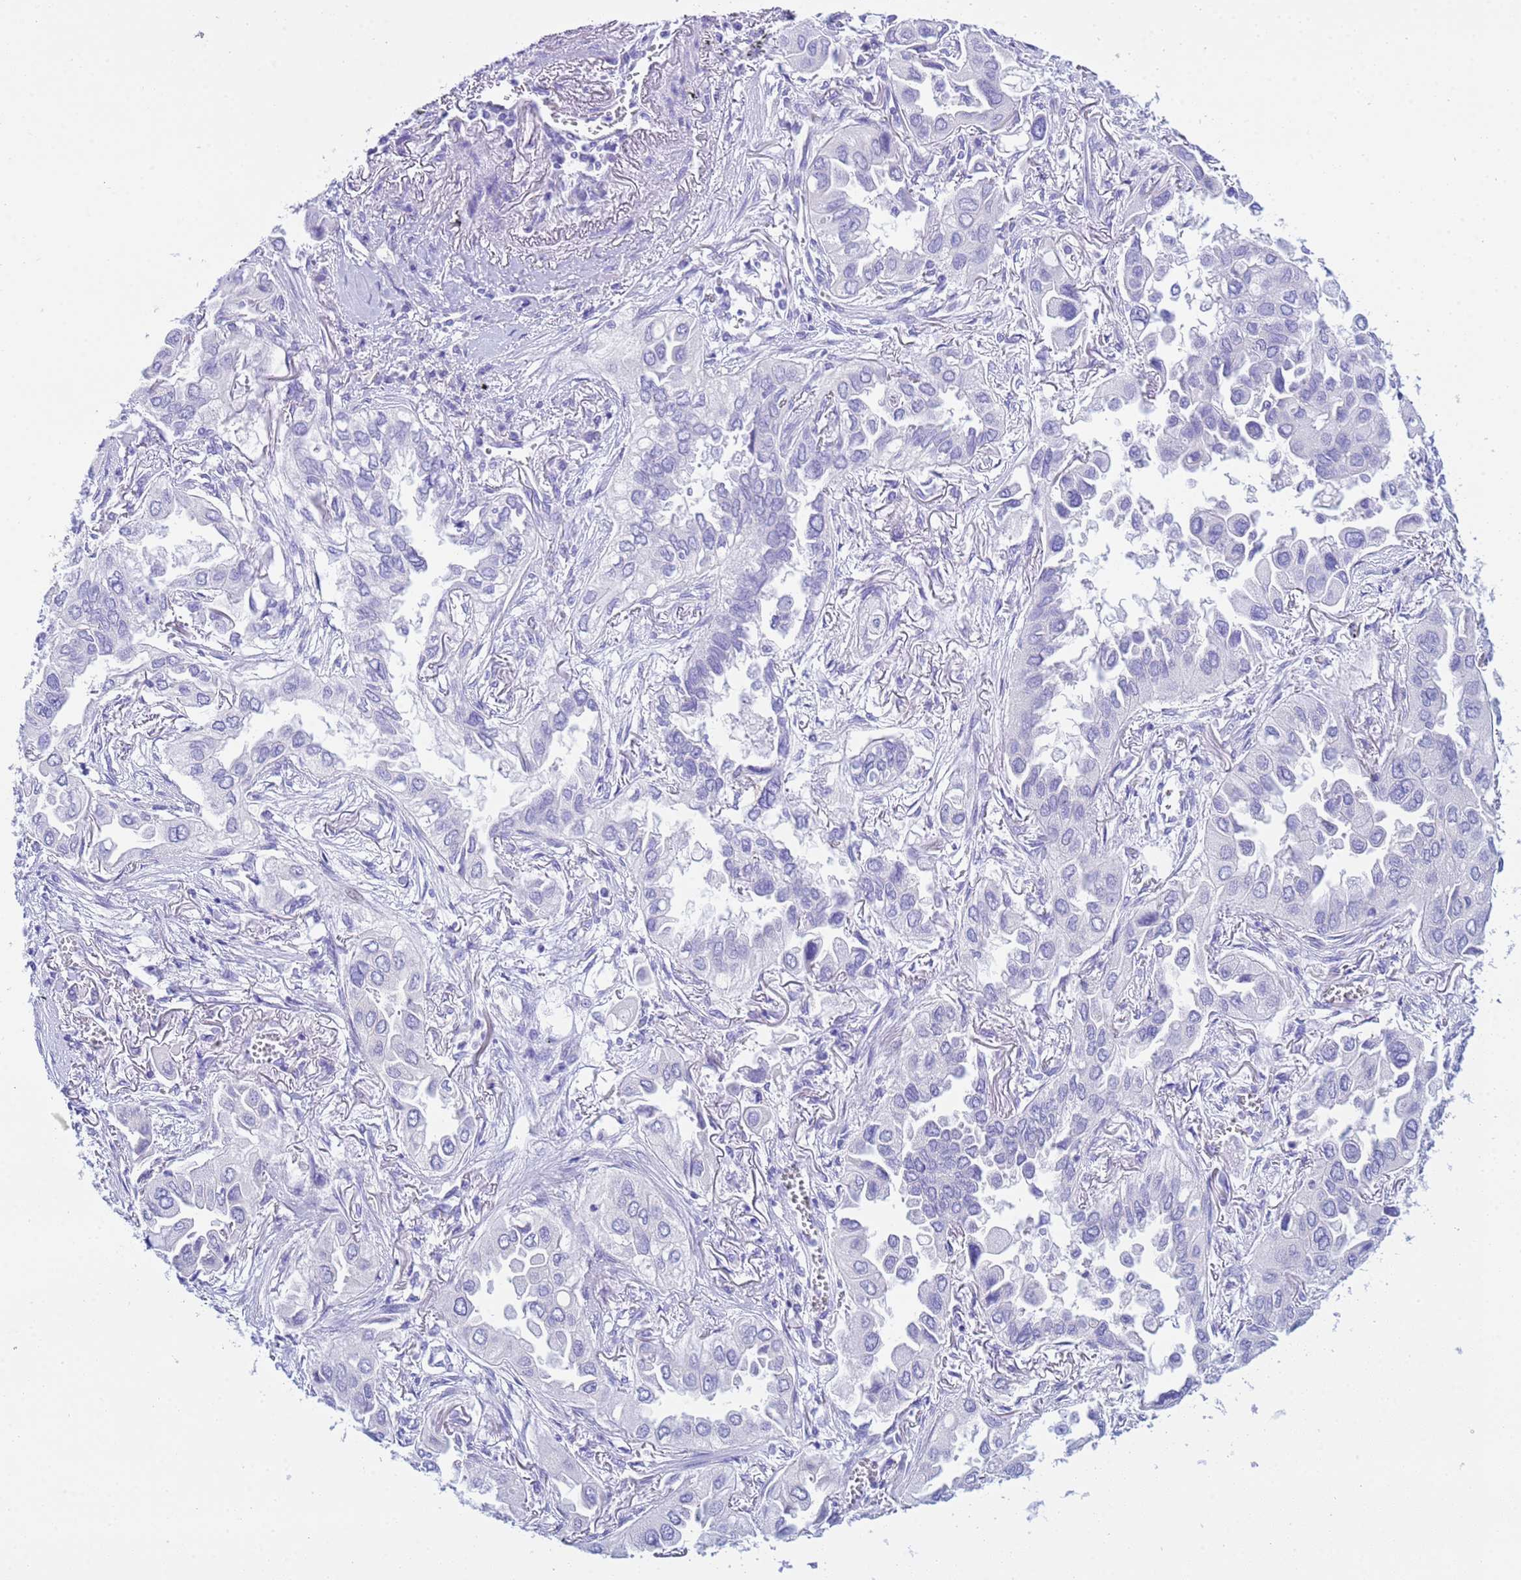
{"staining": {"intensity": "negative", "quantity": "none", "location": "none"}, "tissue": "lung cancer", "cell_type": "Tumor cells", "image_type": "cancer", "snomed": [{"axis": "morphology", "description": "Adenocarcinoma, NOS"}, {"axis": "topography", "description": "Lung"}], "caption": "Tumor cells show no significant positivity in lung cancer.", "gene": "AQP12A", "patient": {"sex": "female", "age": 76}}